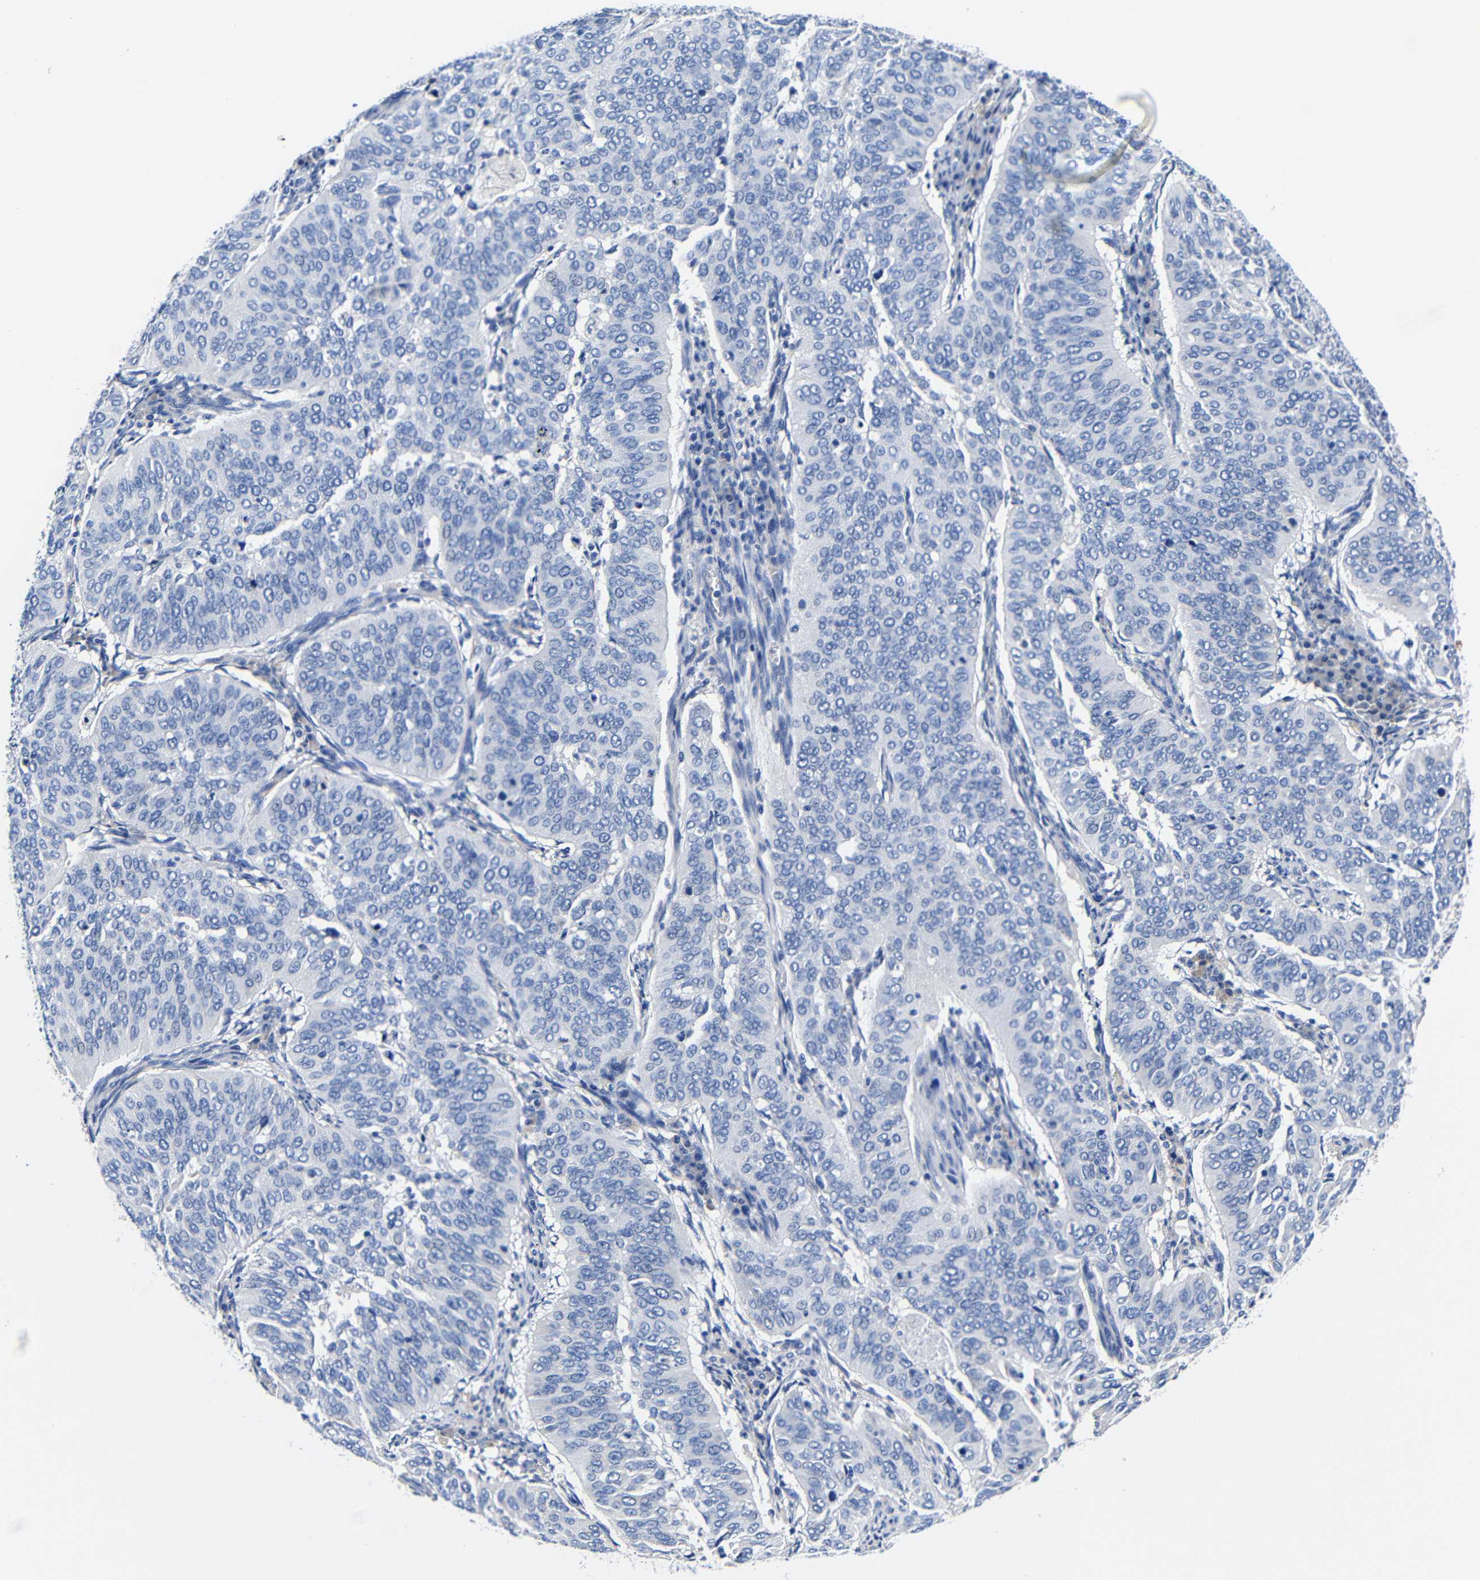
{"staining": {"intensity": "negative", "quantity": "none", "location": "none"}, "tissue": "cervical cancer", "cell_type": "Tumor cells", "image_type": "cancer", "snomed": [{"axis": "morphology", "description": "Normal tissue, NOS"}, {"axis": "morphology", "description": "Squamous cell carcinoma, NOS"}, {"axis": "topography", "description": "Cervix"}], "caption": "Histopathology image shows no significant protein staining in tumor cells of cervical squamous cell carcinoma. Nuclei are stained in blue.", "gene": "CLEC4G", "patient": {"sex": "female", "age": 39}}